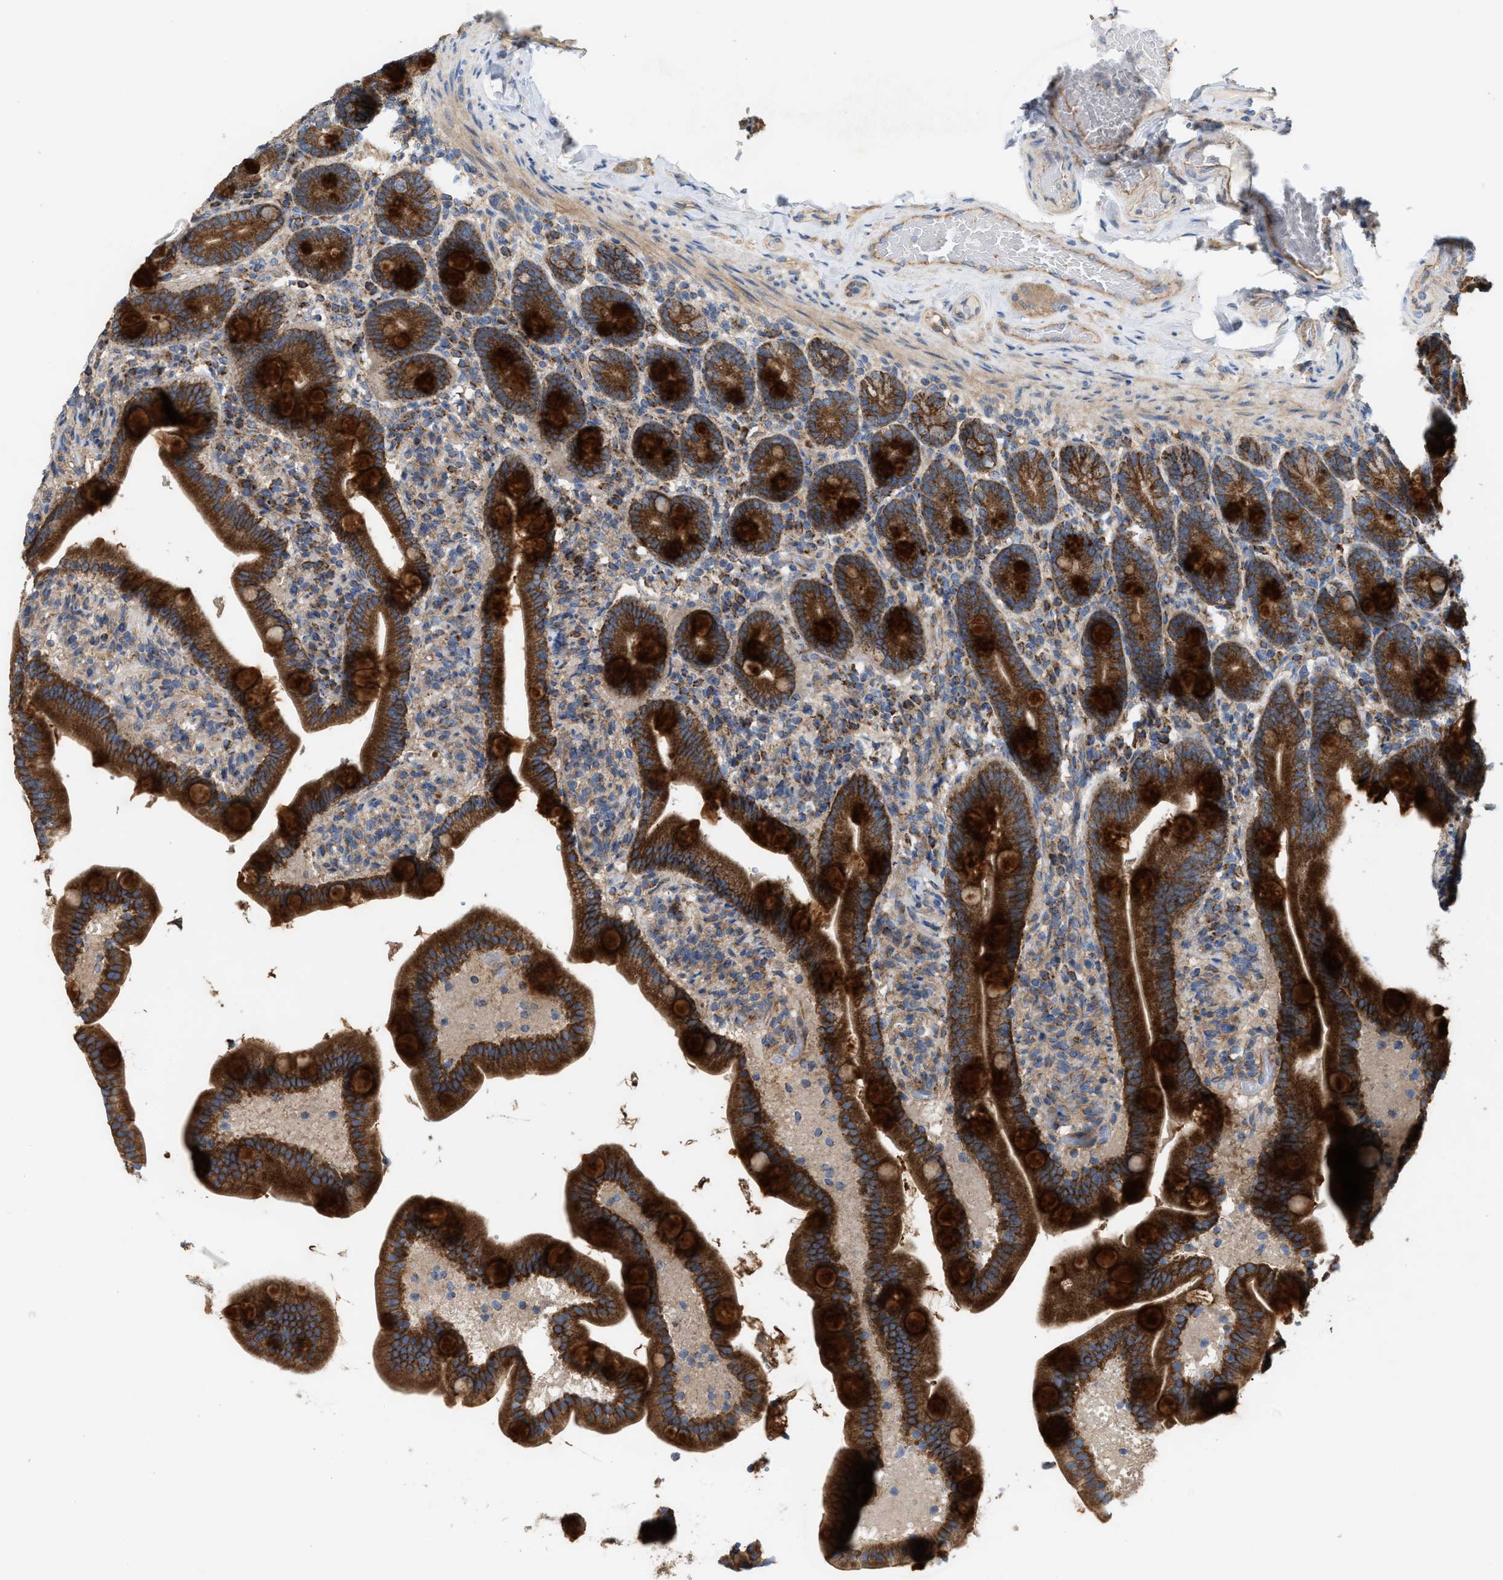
{"staining": {"intensity": "strong", "quantity": ">75%", "location": "cytoplasmic/membranous"}, "tissue": "duodenum", "cell_type": "Glandular cells", "image_type": "normal", "snomed": [{"axis": "morphology", "description": "Normal tissue, NOS"}, {"axis": "topography", "description": "Duodenum"}], "caption": "This photomicrograph shows immunohistochemistry (IHC) staining of unremarkable human duodenum, with high strong cytoplasmic/membranous positivity in approximately >75% of glandular cells.", "gene": "OXSM", "patient": {"sex": "male", "age": 54}}